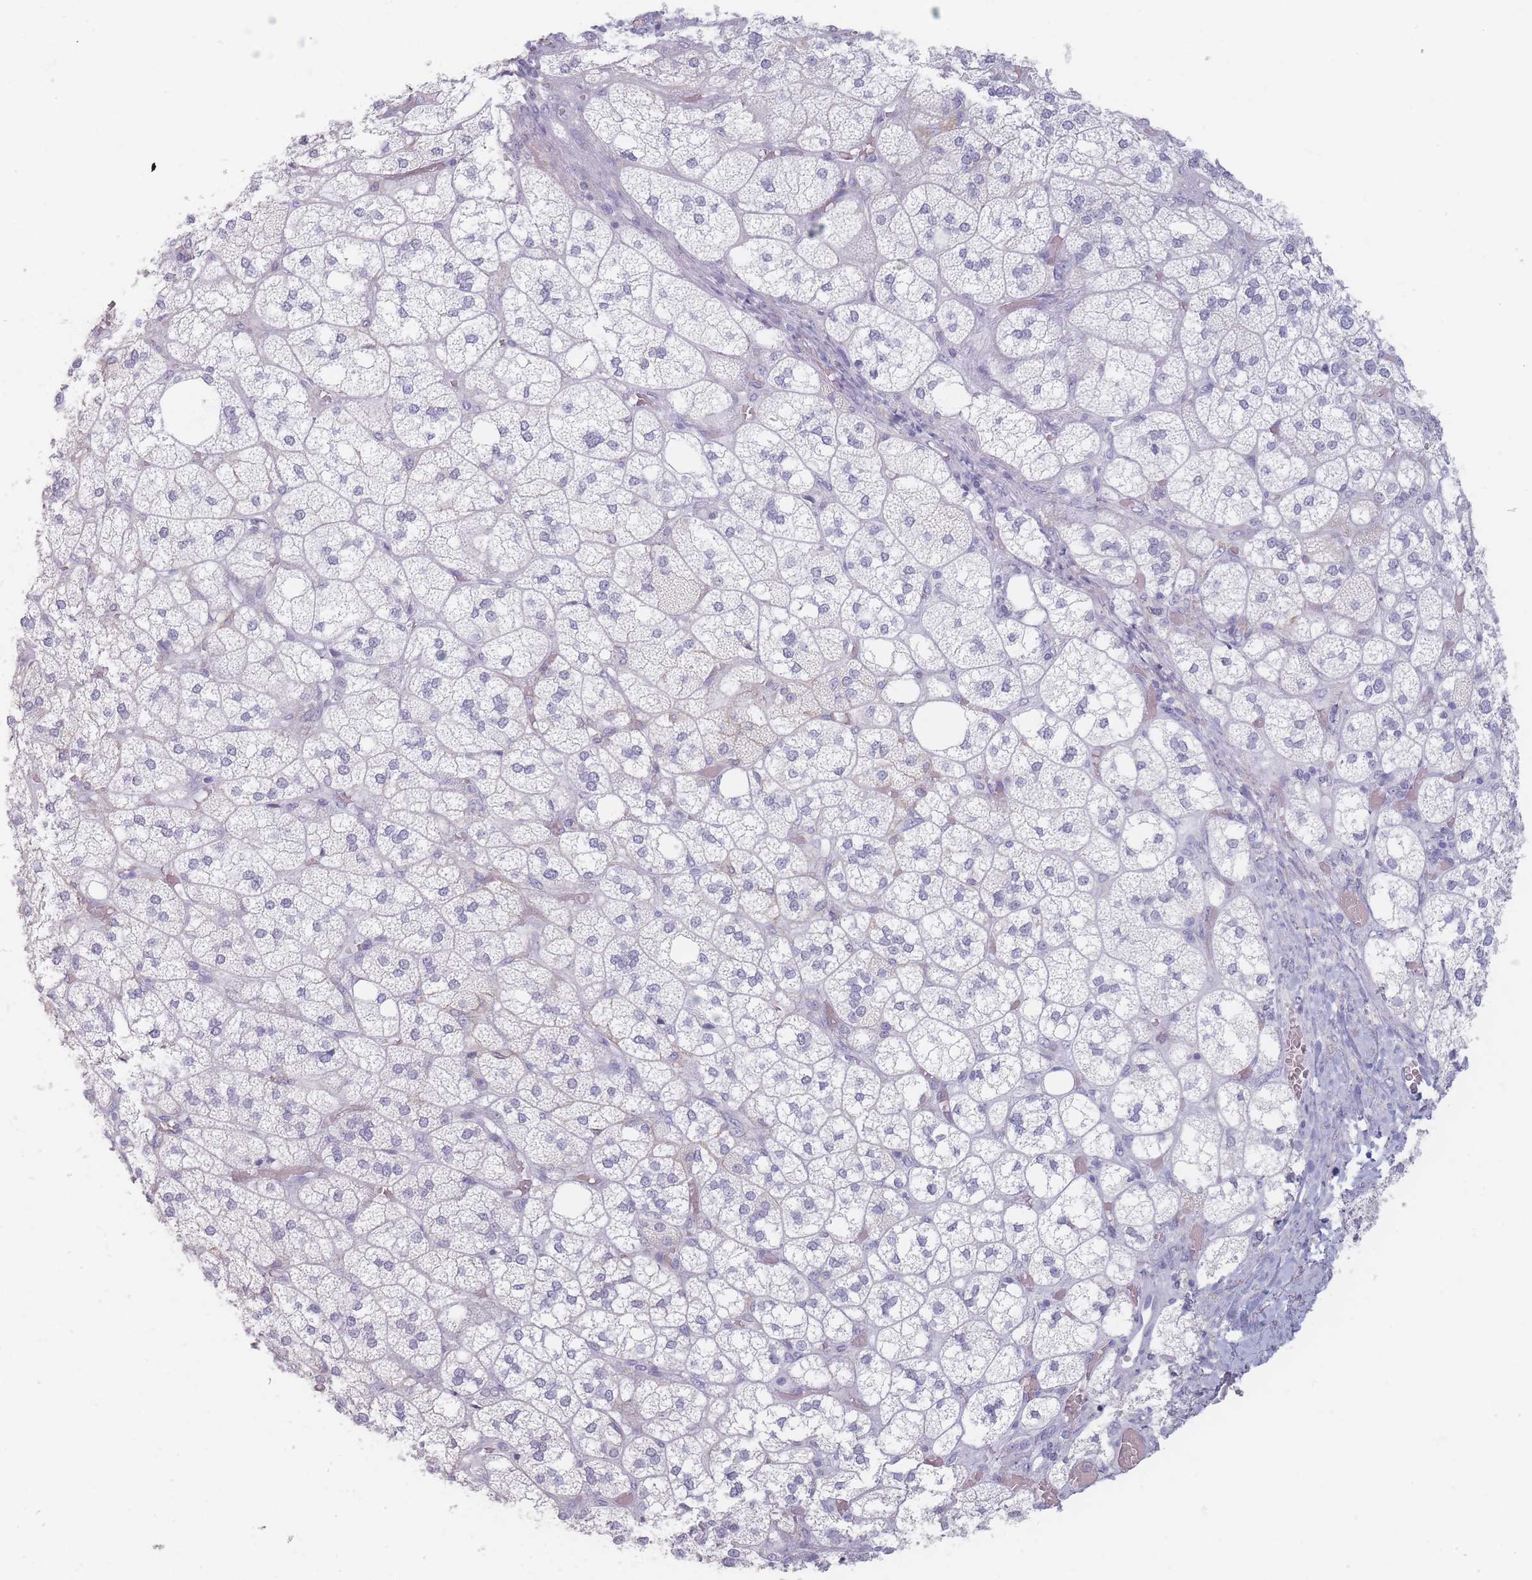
{"staining": {"intensity": "negative", "quantity": "none", "location": "none"}, "tissue": "adrenal gland", "cell_type": "Glandular cells", "image_type": "normal", "snomed": [{"axis": "morphology", "description": "Normal tissue, NOS"}, {"axis": "topography", "description": "Adrenal gland"}], "caption": "Image shows no significant protein staining in glandular cells of unremarkable adrenal gland. (DAB (3,3'-diaminobenzidine) IHC with hematoxylin counter stain).", "gene": "HELZ2", "patient": {"sex": "male", "age": 61}}